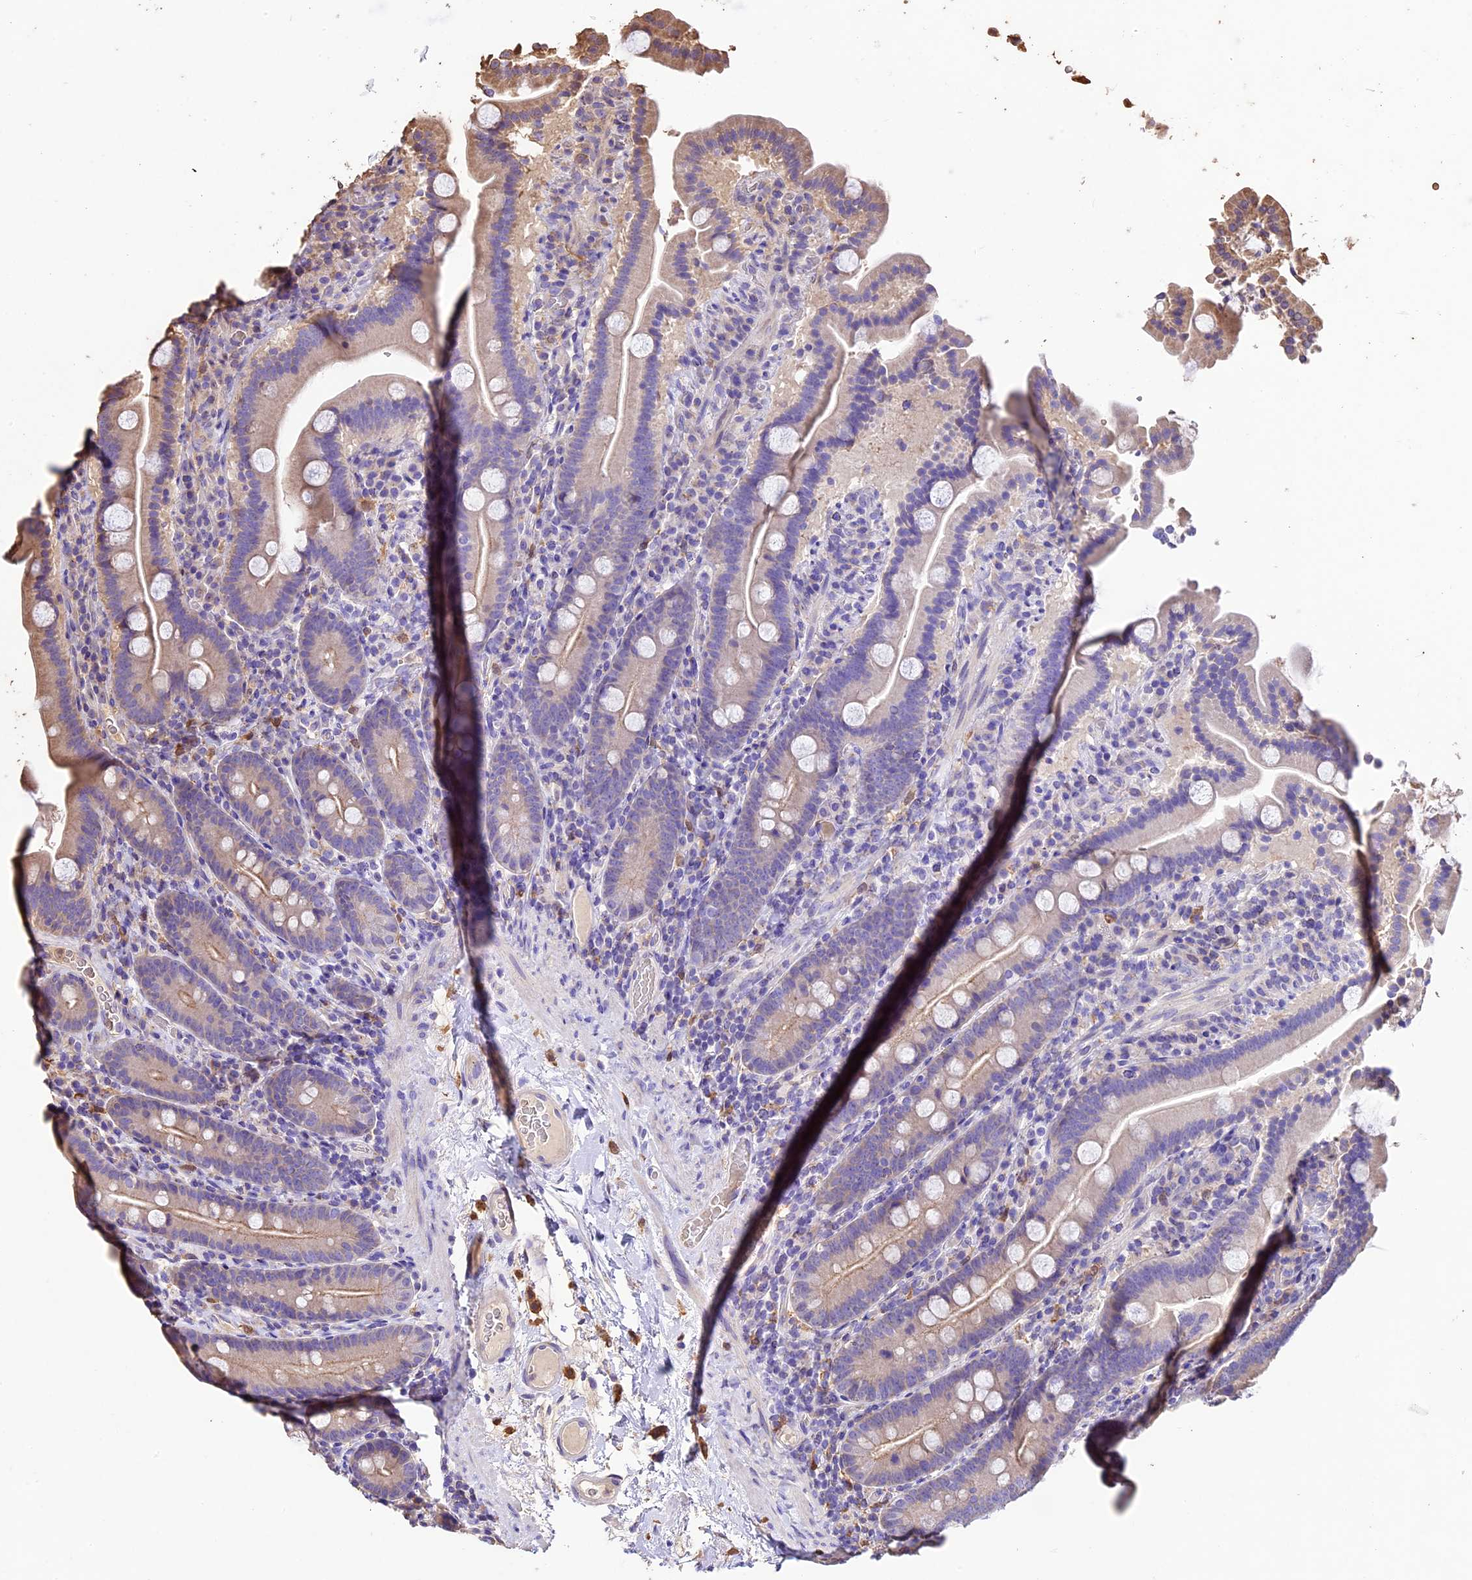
{"staining": {"intensity": "weak", "quantity": "<25%", "location": "cytoplasmic/membranous"}, "tissue": "duodenum", "cell_type": "Glandular cells", "image_type": "normal", "snomed": [{"axis": "morphology", "description": "Normal tissue, NOS"}, {"axis": "topography", "description": "Duodenum"}], "caption": "This image is of unremarkable duodenum stained with immunohistochemistry (IHC) to label a protein in brown with the nuclei are counter-stained blue. There is no expression in glandular cells. (DAB immunohistochemistry, high magnification).", "gene": "CRLF1", "patient": {"sex": "male", "age": 55}}